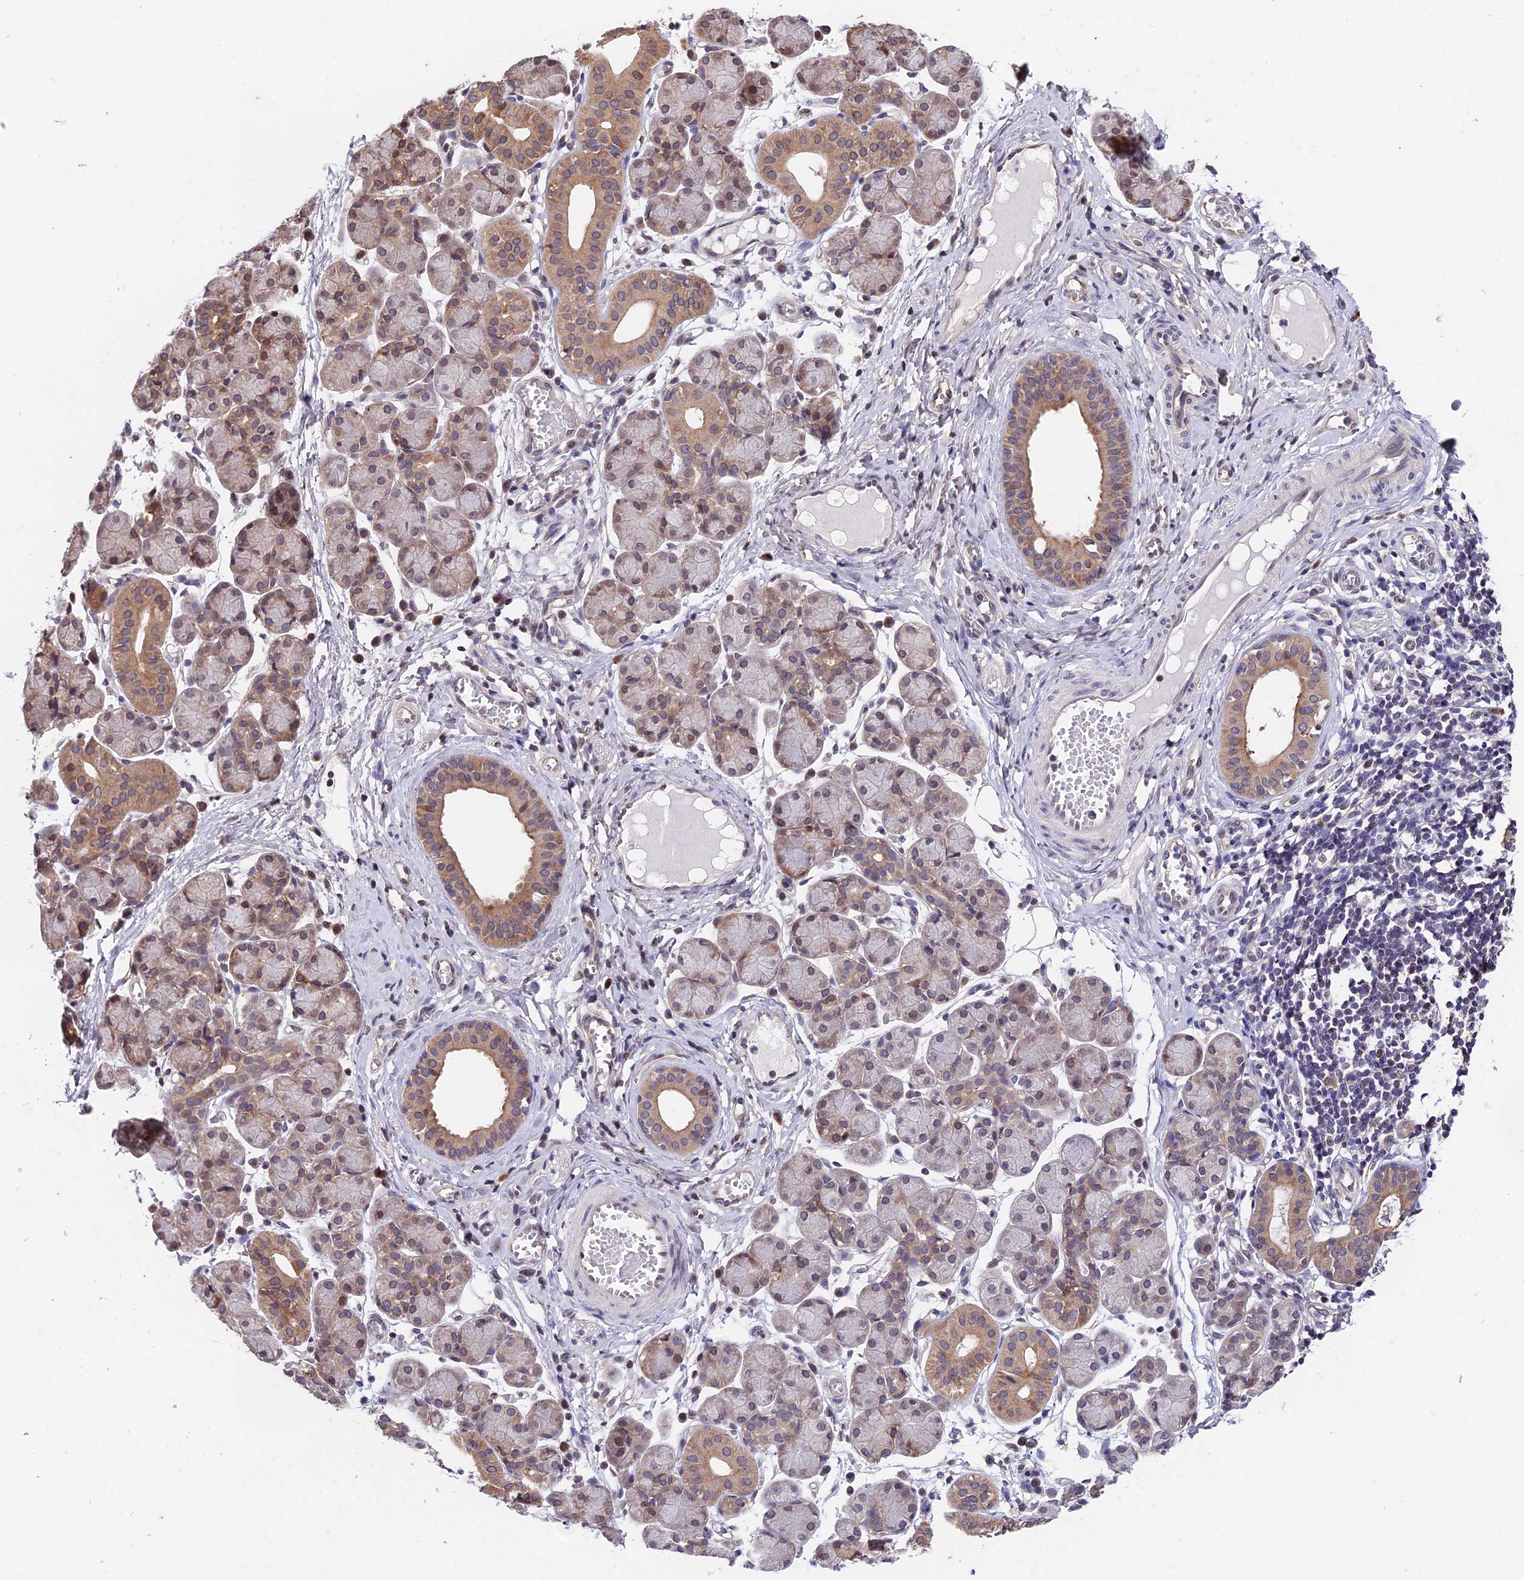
{"staining": {"intensity": "moderate", "quantity": "25%-75%", "location": "cytoplasmic/membranous,nuclear"}, "tissue": "salivary gland", "cell_type": "Glandular cells", "image_type": "normal", "snomed": [{"axis": "morphology", "description": "Normal tissue, NOS"}, {"axis": "morphology", "description": "Inflammation, NOS"}, {"axis": "topography", "description": "Lymph node"}, {"axis": "topography", "description": "Salivary gland"}], "caption": "Salivary gland stained with a brown dye demonstrates moderate cytoplasmic/membranous,nuclear positive expression in approximately 25%-75% of glandular cells.", "gene": "INPP4A", "patient": {"sex": "male", "age": 3}}